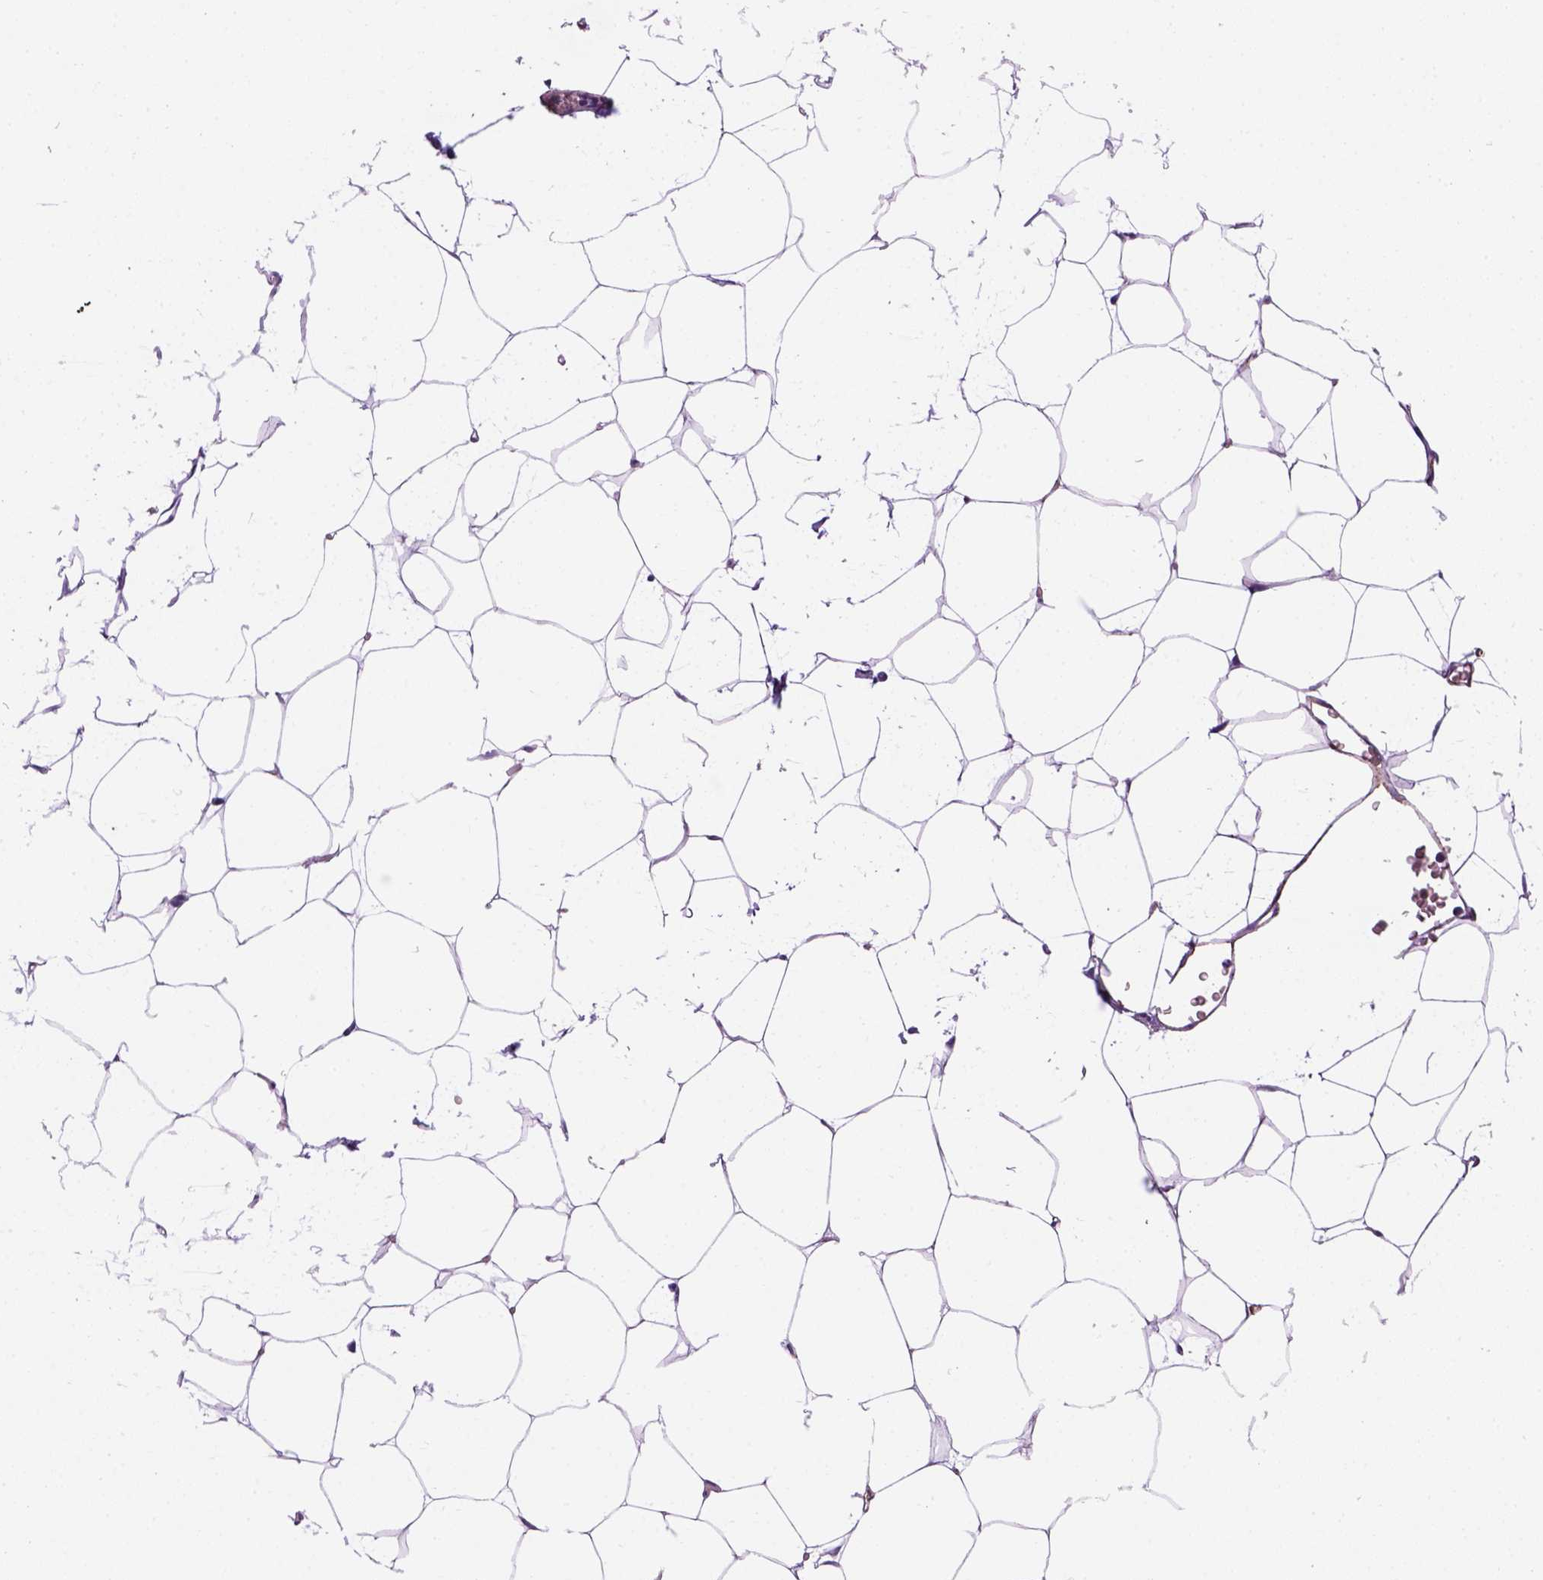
{"staining": {"intensity": "negative", "quantity": "none", "location": "none"}, "tissue": "adipose tissue", "cell_type": "Adipocytes", "image_type": "normal", "snomed": [{"axis": "morphology", "description": "Normal tissue, NOS"}, {"axis": "topography", "description": "Adipose tissue"}], "caption": "Adipose tissue stained for a protein using immunohistochemistry reveals no staining adipocytes.", "gene": "VWF", "patient": {"sex": "male", "age": 57}}